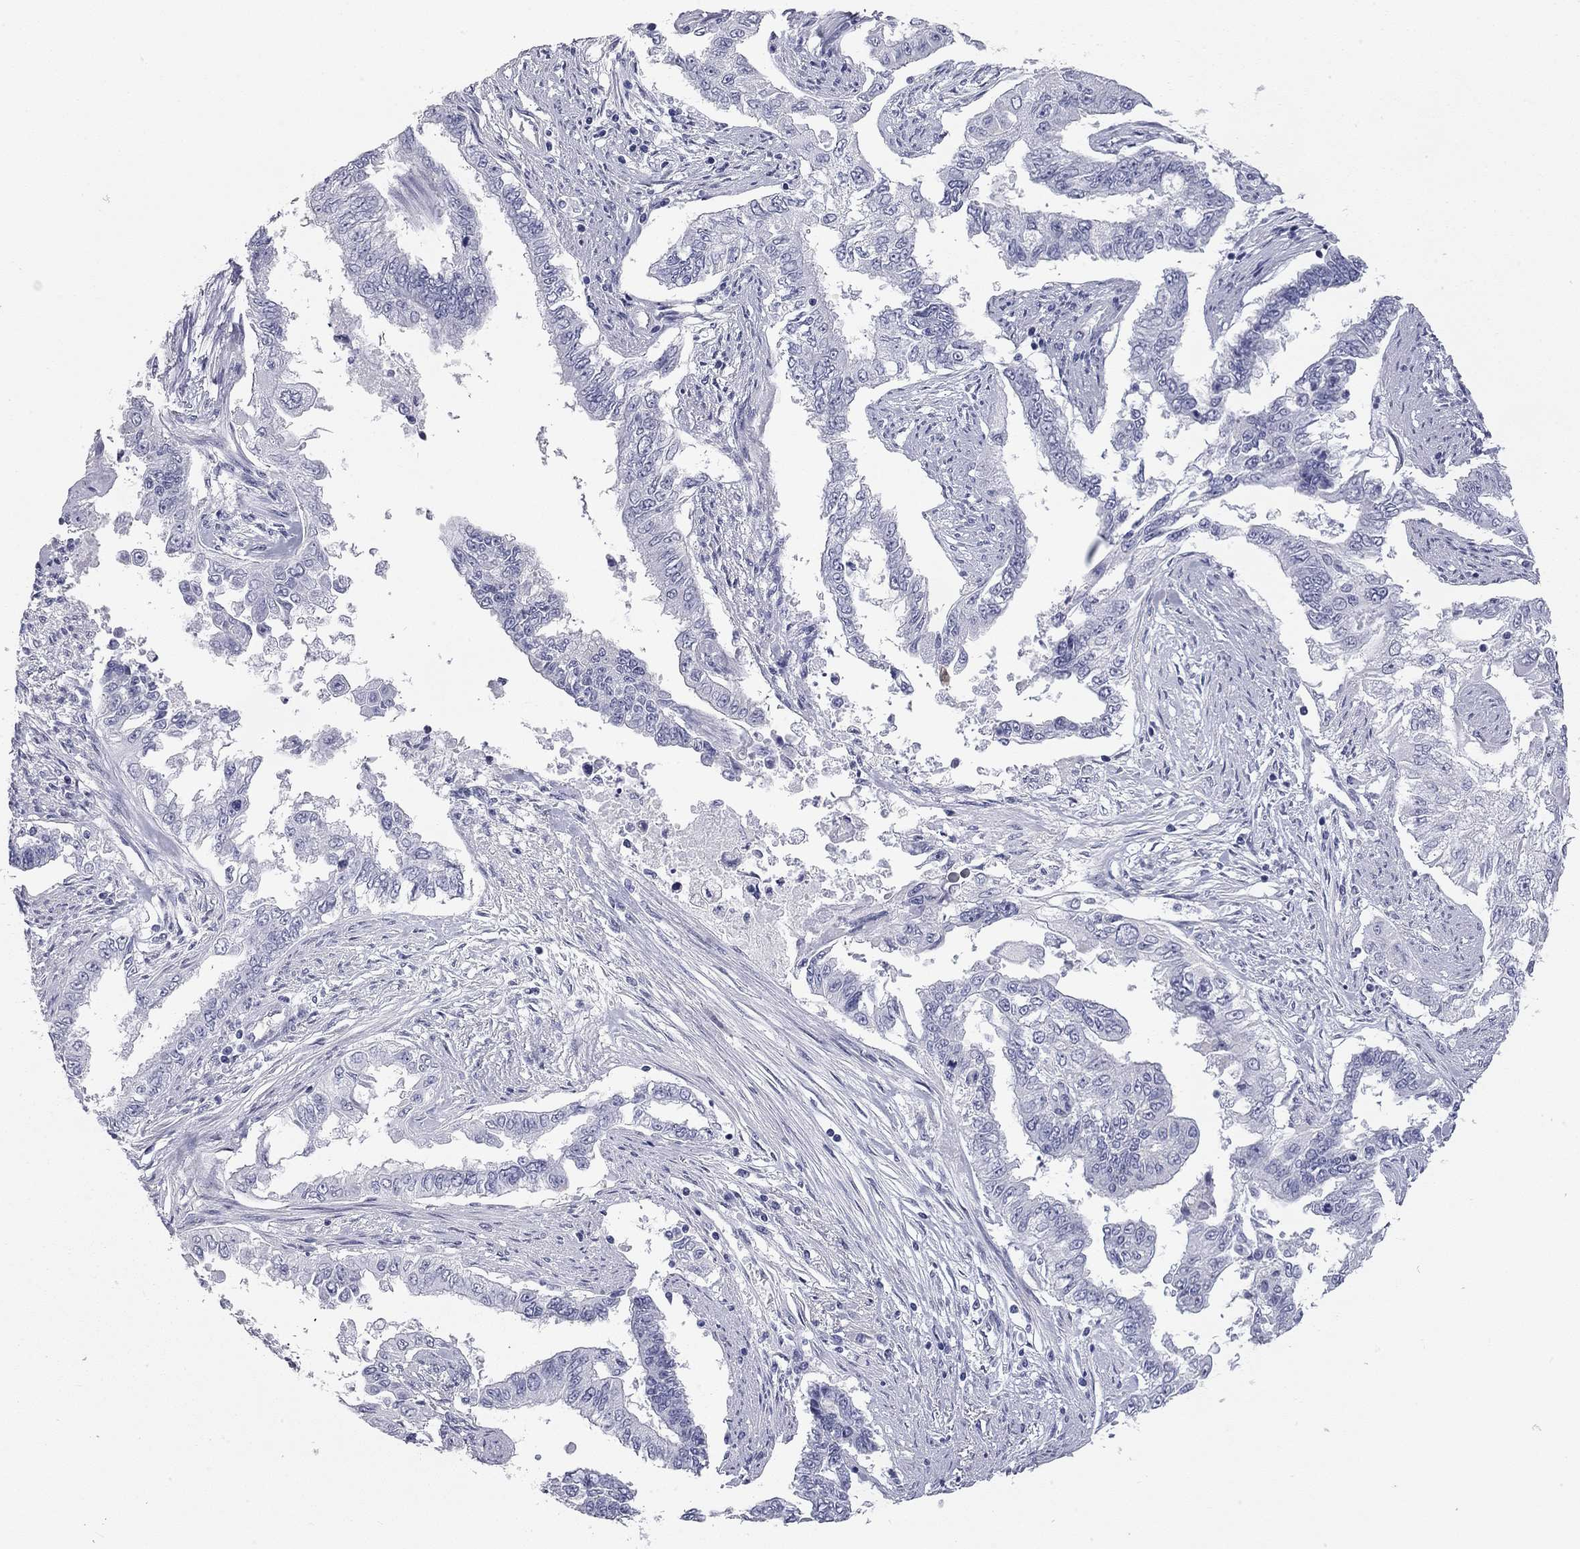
{"staining": {"intensity": "negative", "quantity": "none", "location": "none"}, "tissue": "endometrial cancer", "cell_type": "Tumor cells", "image_type": "cancer", "snomed": [{"axis": "morphology", "description": "Adenocarcinoma, NOS"}, {"axis": "topography", "description": "Uterus"}], "caption": "Immunohistochemical staining of endometrial adenocarcinoma displays no significant positivity in tumor cells.", "gene": "AK8", "patient": {"sex": "female", "age": 59}}